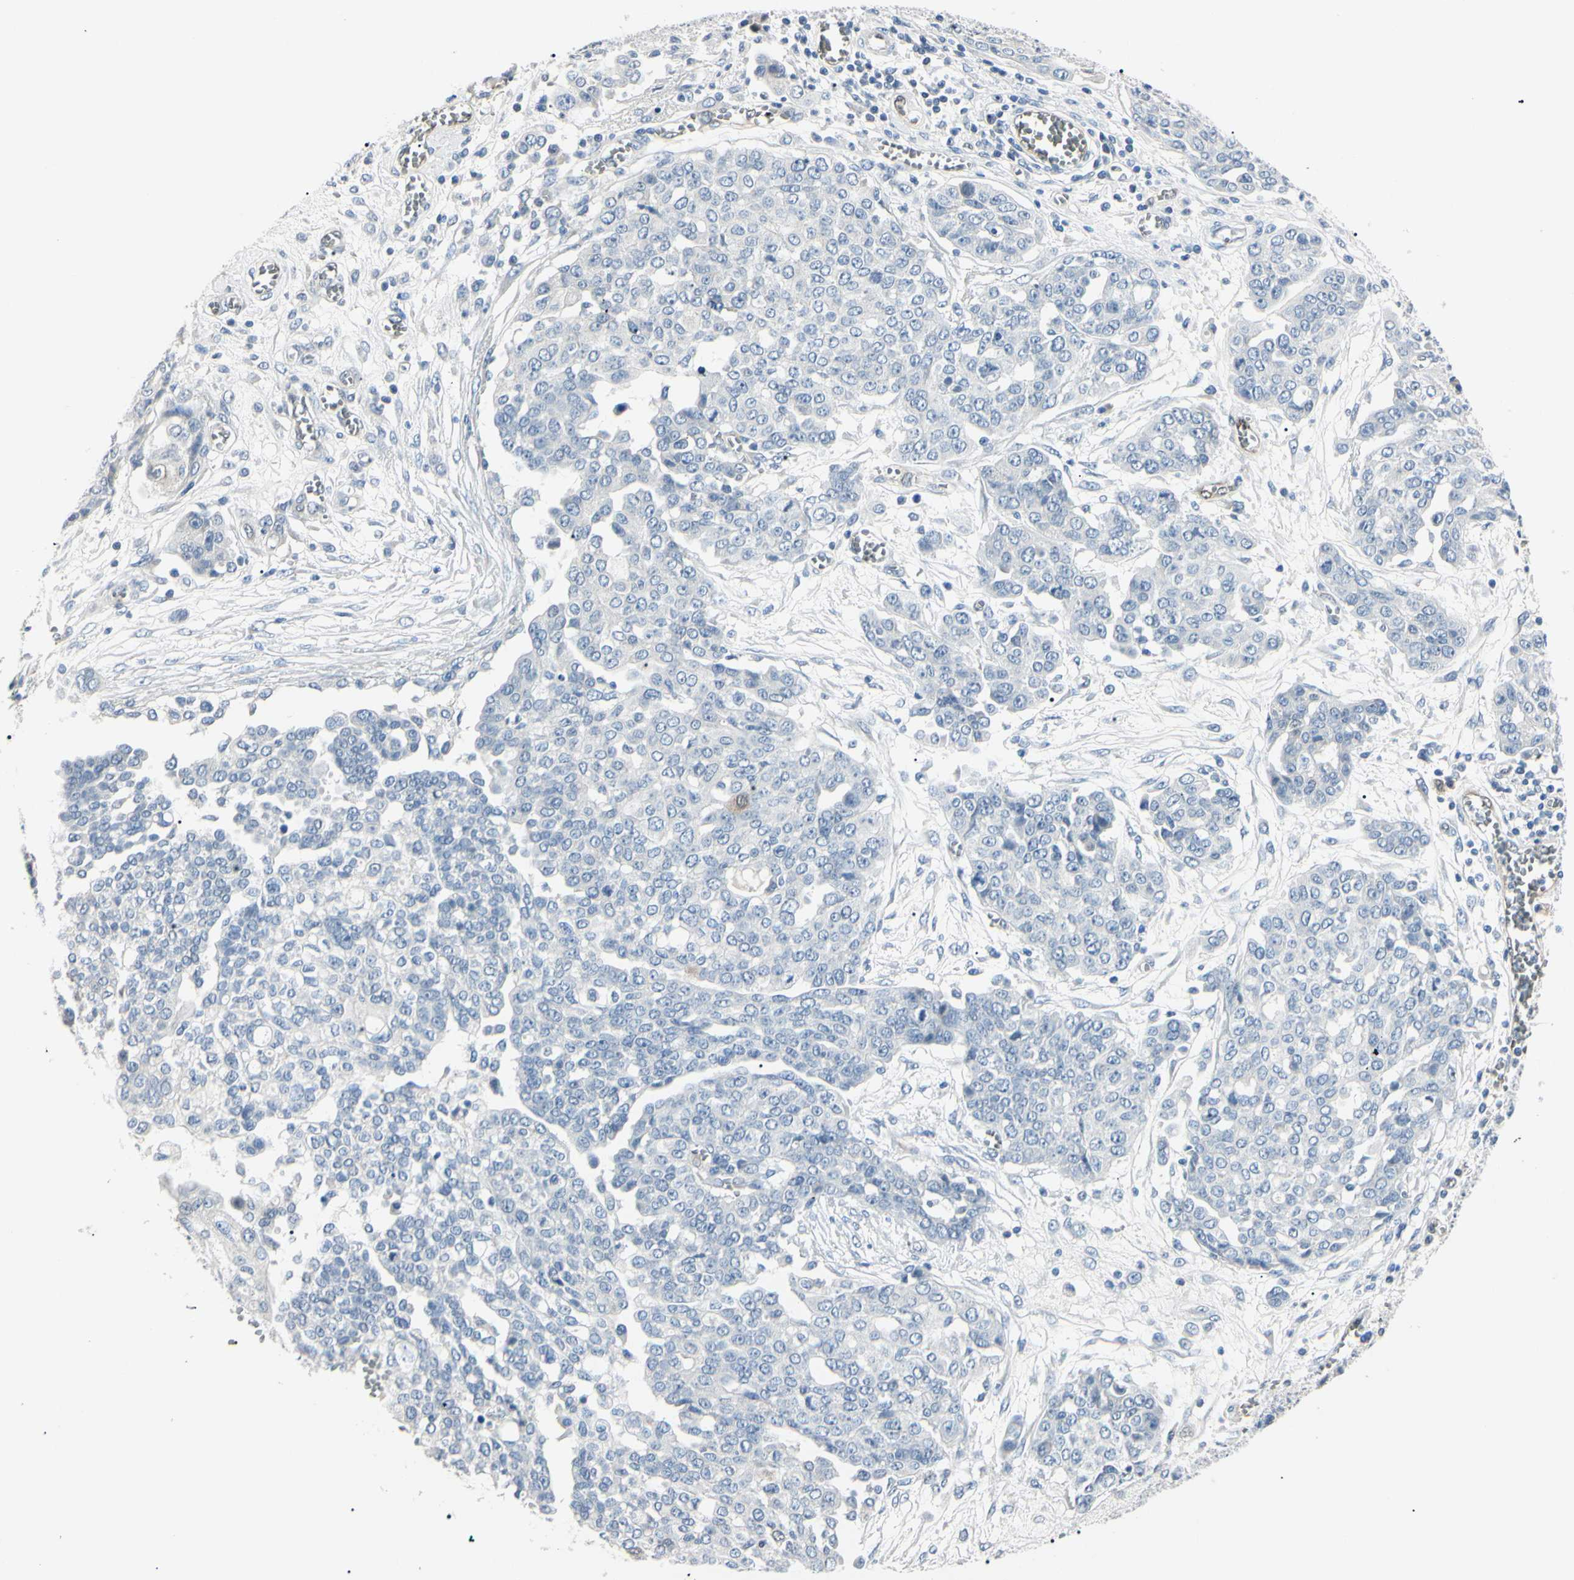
{"staining": {"intensity": "negative", "quantity": "none", "location": "none"}, "tissue": "ovarian cancer", "cell_type": "Tumor cells", "image_type": "cancer", "snomed": [{"axis": "morphology", "description": "Cystadenocarcinoma, serous, NOS"}, {"axis": "topography", "description": "Soft tissue"}, {"axis": "topography", "description": "Ovary"}], "caption": "Ovarian cancer (serous cystadenocarcinoma) was stained to show a protein in brown. There is no significant staining in tumor cells.", "gene": "AKR1C3", "patient": {"sex": "female", "age": 57}}